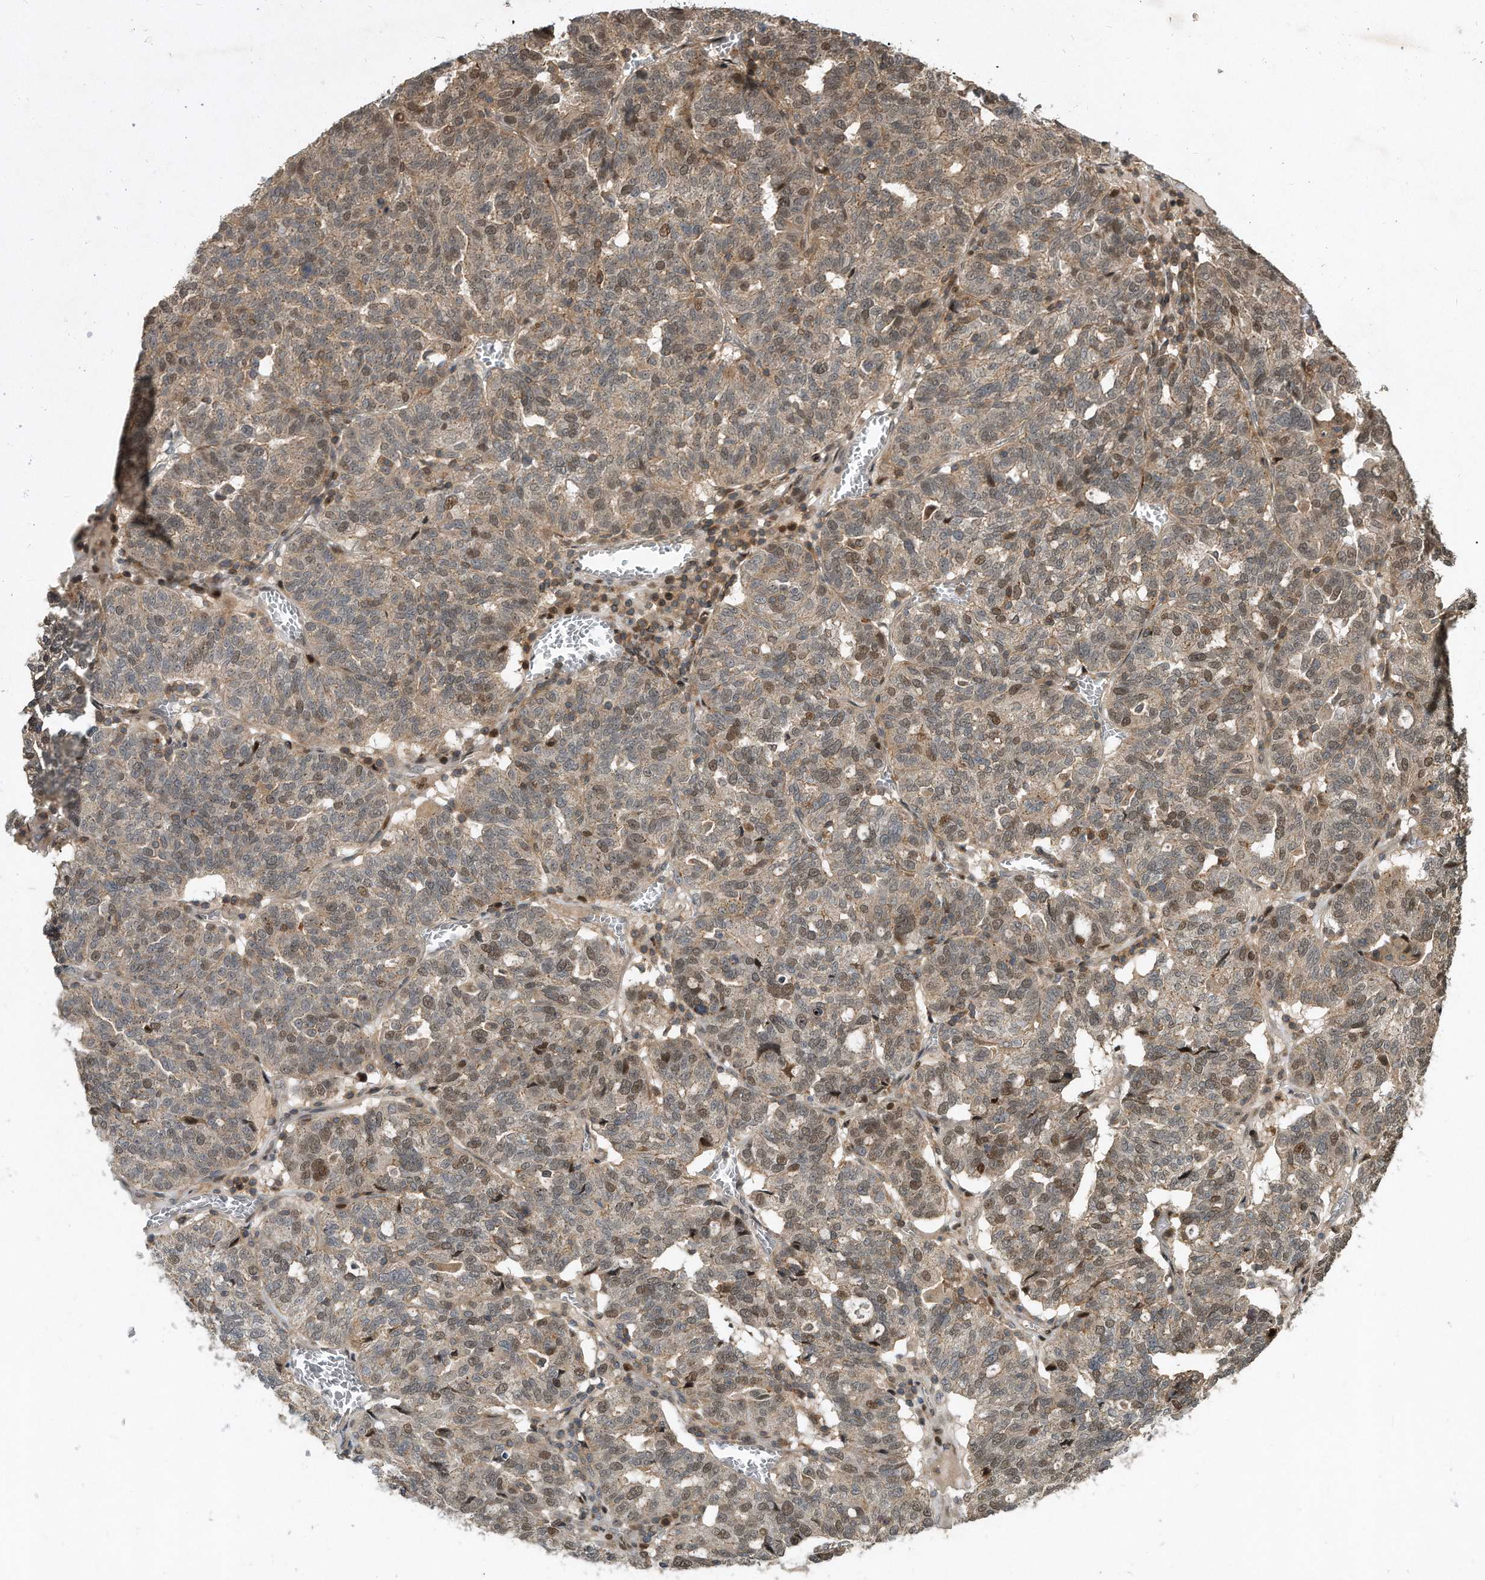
{"staining": {"intensity": "moderate", "quantity": "25%-75%", "location": "nuclear"}, "tissue": "ovarian cancer", "cell_type": "Tumor cells", "image_type": "cancer", "snomed": [{"axis": "morphology", "description": "Cystadenocarcinoma, serous, NOS"}, {"axis": "topography", "description": "Ovary"}], "caption": "Immunohistochemical staining of human ovarian cancer exhibits moderate nuclear protein positivity in about 25%-75% of tumor cells.", "gene": "PGBD2", "patient": {"sex": "female", "age": 59}}